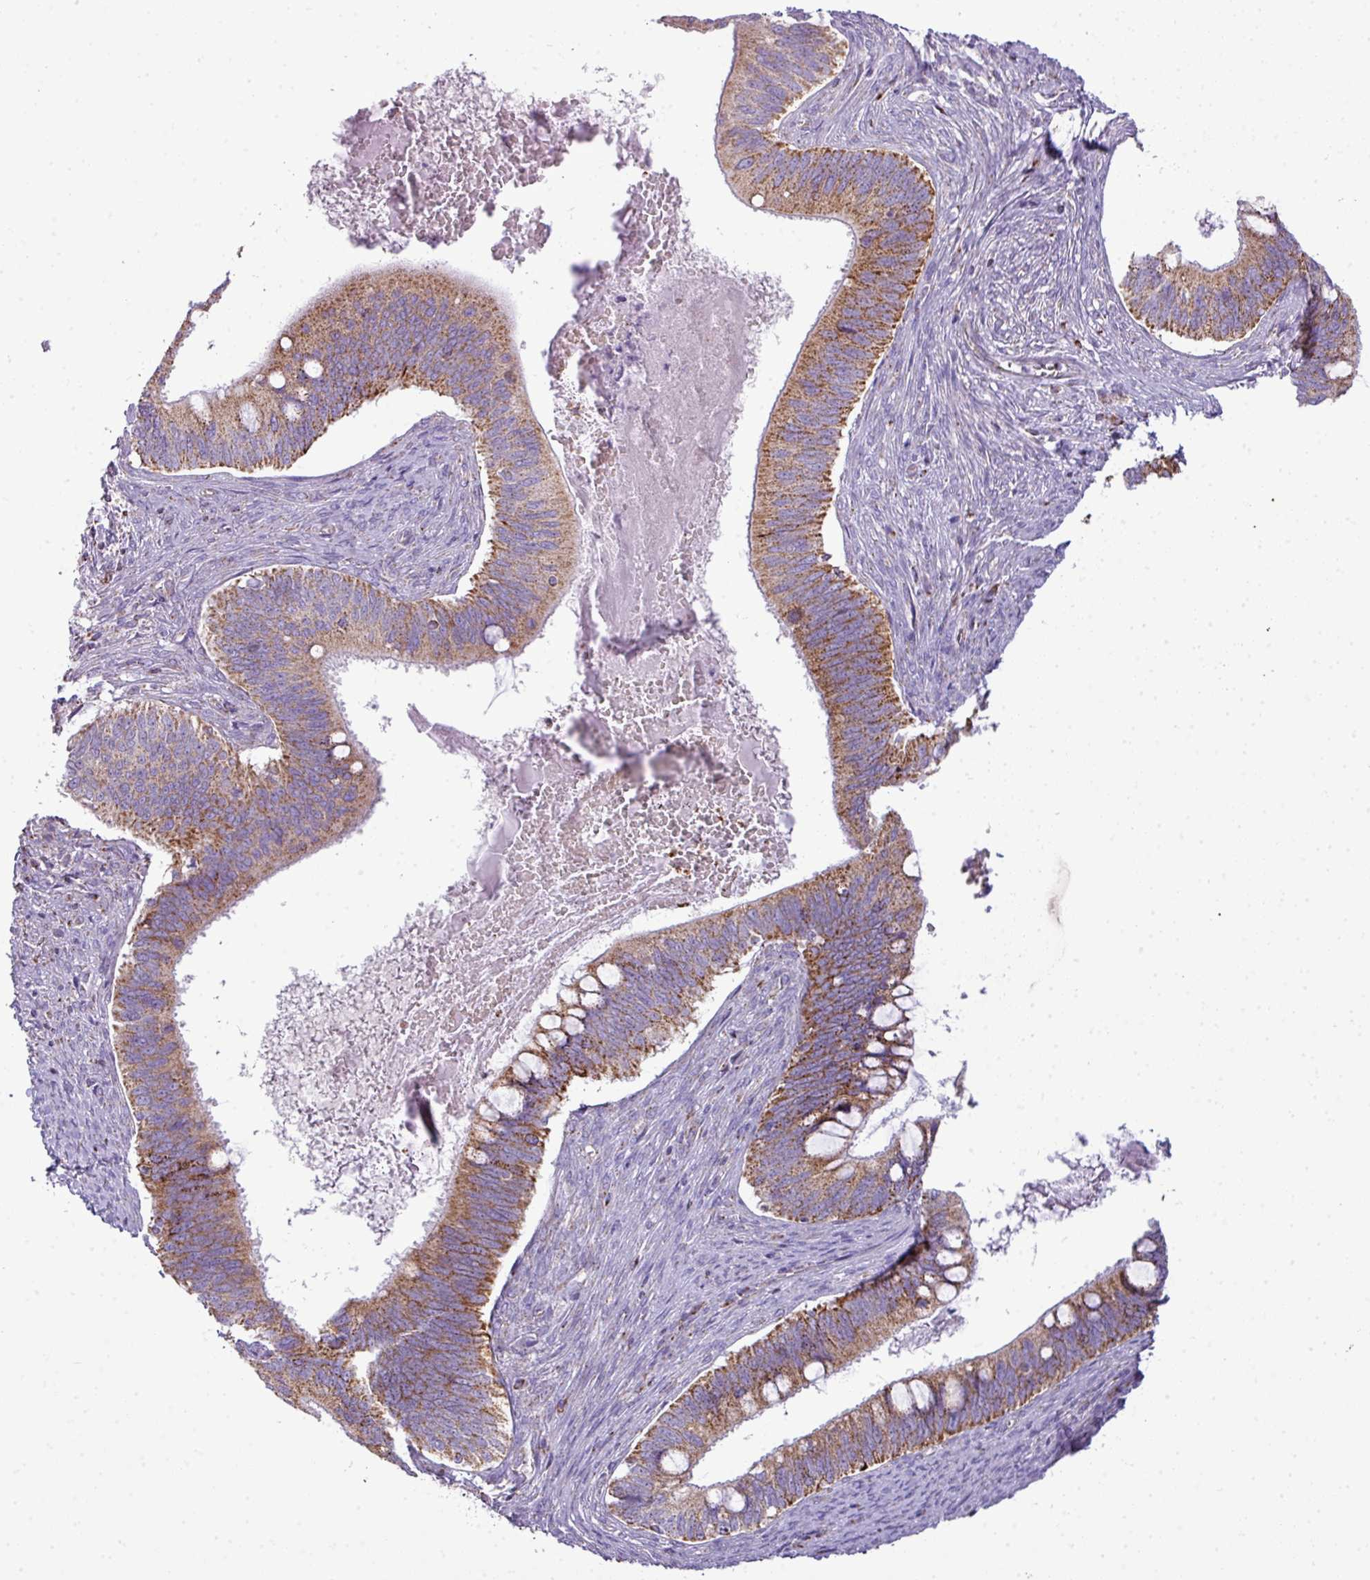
{"staining": {"intensity": "moderate", "quantity": ">75%", "location": "cytoplasmic/membranous"}, "tissue": "cervical cancer", "cell_type": "Tumor cells", "image_type": "cancer", "snomed": [{"axis": "morphology", "description": "Adenocarcinoma, NOS"}, {"axis": "topography", "description": "Cervix"}], "caption": "This photomicrograph displays immunohistochemistry (IHC) staining of adenocarcinoma (cervical), with medium moderate cytoplasmic/membranous positivity in approximately >75% of tumor cells.", "gene": "ZNF81", "patient": {"sex": "female", "age": 42}}